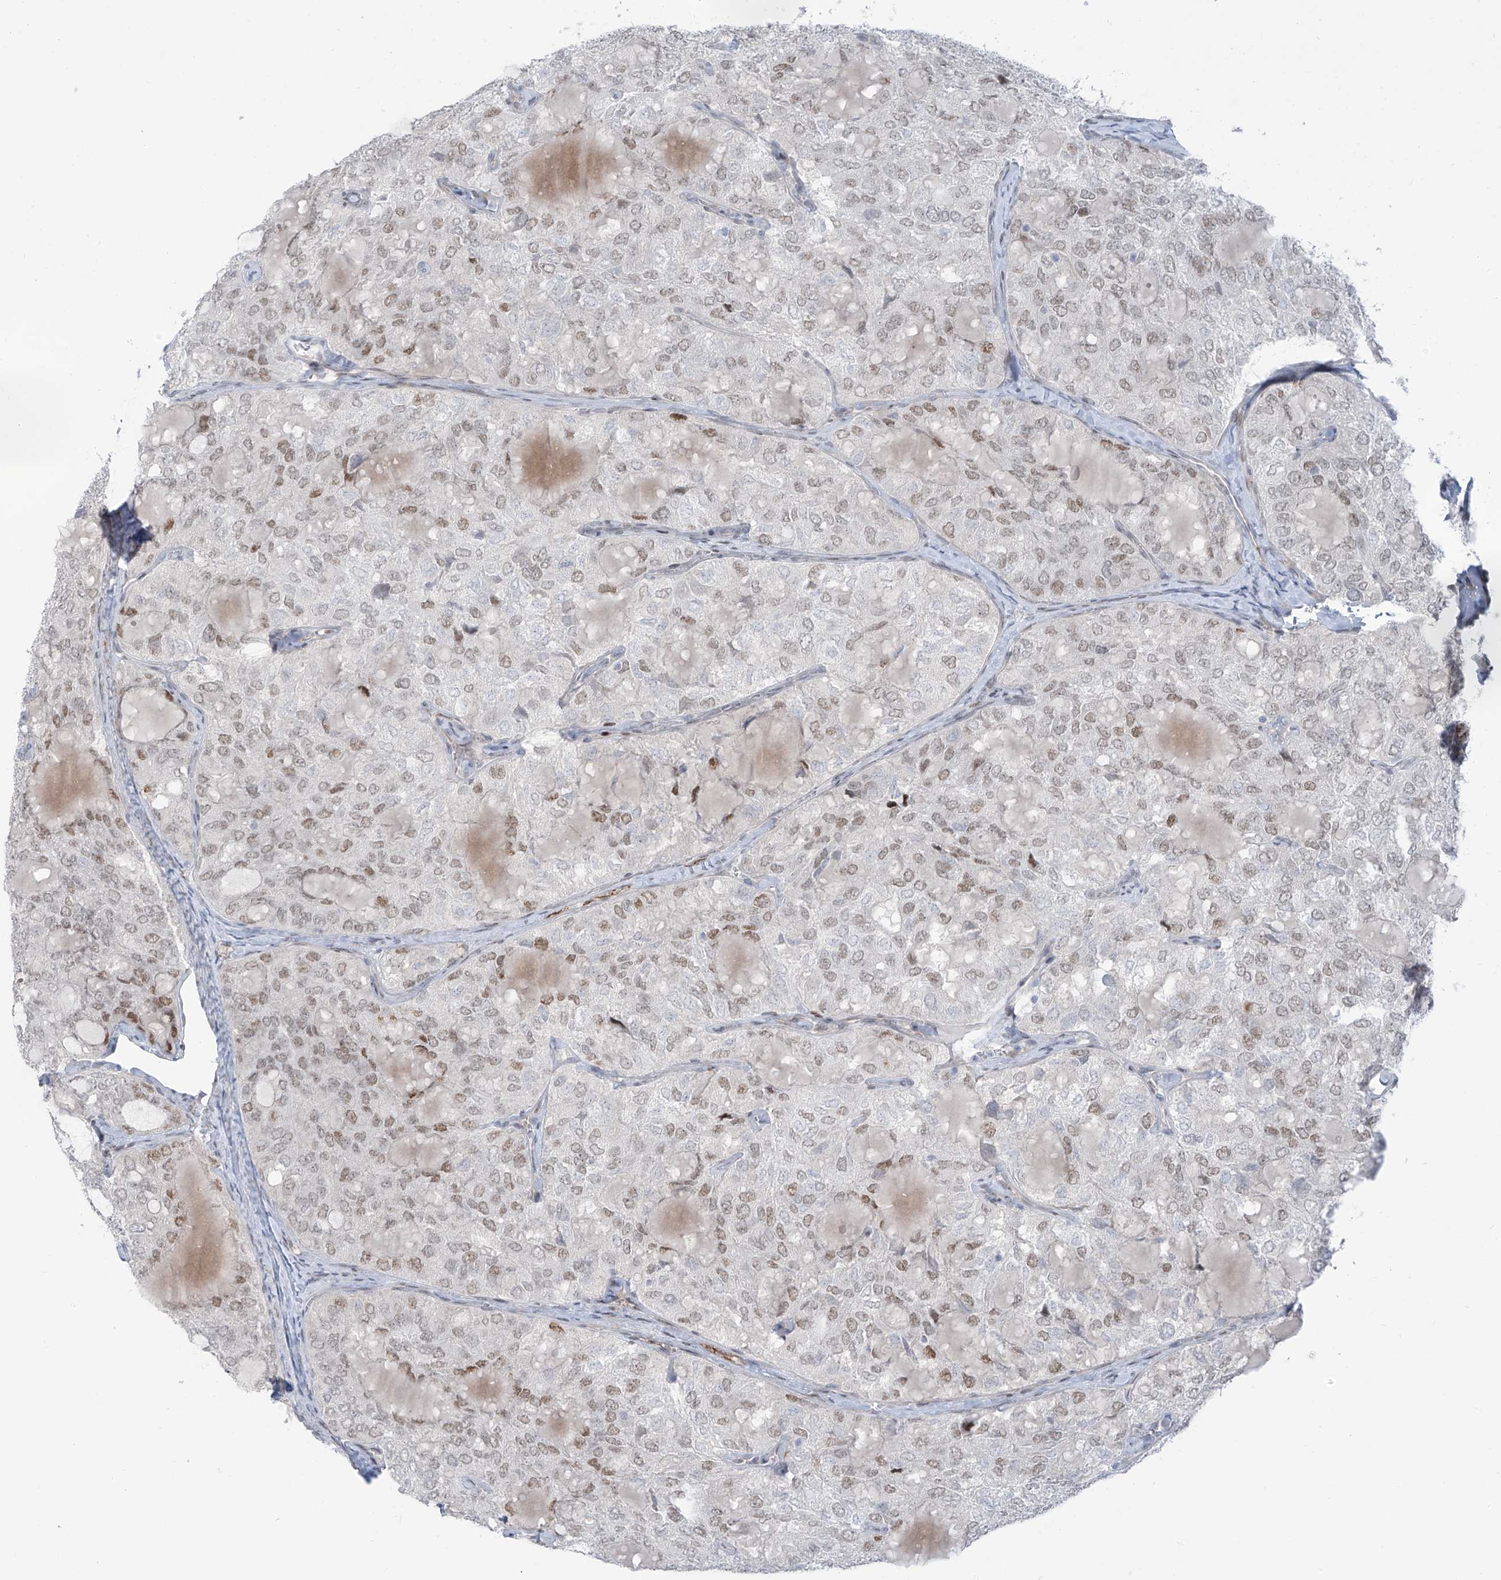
{"staining": {"intensity": "moderate", "quantity": "25%-75%", "location": "nuclear"}, "tissue": "thyroid cancer", "cell_type": "Tumor cells", "image_type": "cancer", "snomed": [{"axis": "morphology", "description": "Follicular adenoma carcinoma, NOS"}, {"axis": "topography", "description": "Thyroid gland"}], "caption": "A photomicrograph of thyroid follicular adenoma carcinoma stained for a protein demonstrates moderate nuclear brown staining in tumor cells.", "gene": "LIN9", "patient": {"sex": "male", "age": 75}}